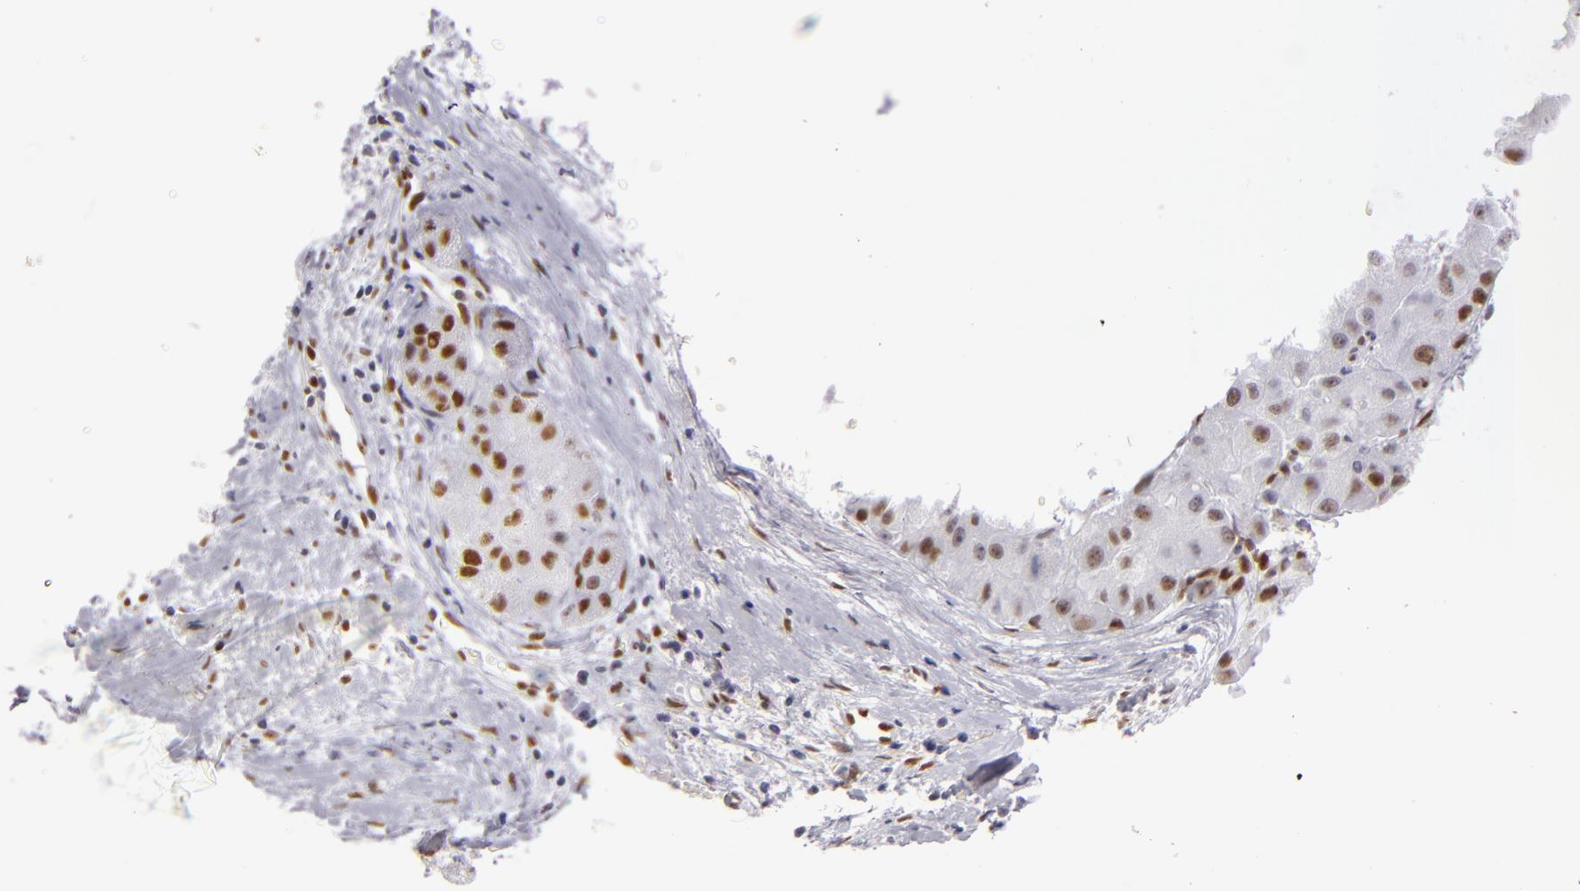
{"staining": {"intensity": "moderate", "quantity": "25%-75%", "location": "nuclear"}, "tissue": "liver cancer", "cell_type": "Tumor cells", "image_type": "cancer", "snomed": [{"axis": "morphology", "description": "Carcinoma, Hepatocellular, NOS"}, {"axis": "topography", "description": "Liver"}], "caption": "Immunohistochemistry of liver cancer exhibits medium levels of moderate nuclear staining in about 25%-75% of tumor cells.", "gene": "TOP3A", "patient": {"sex": "male", "age": 80}}